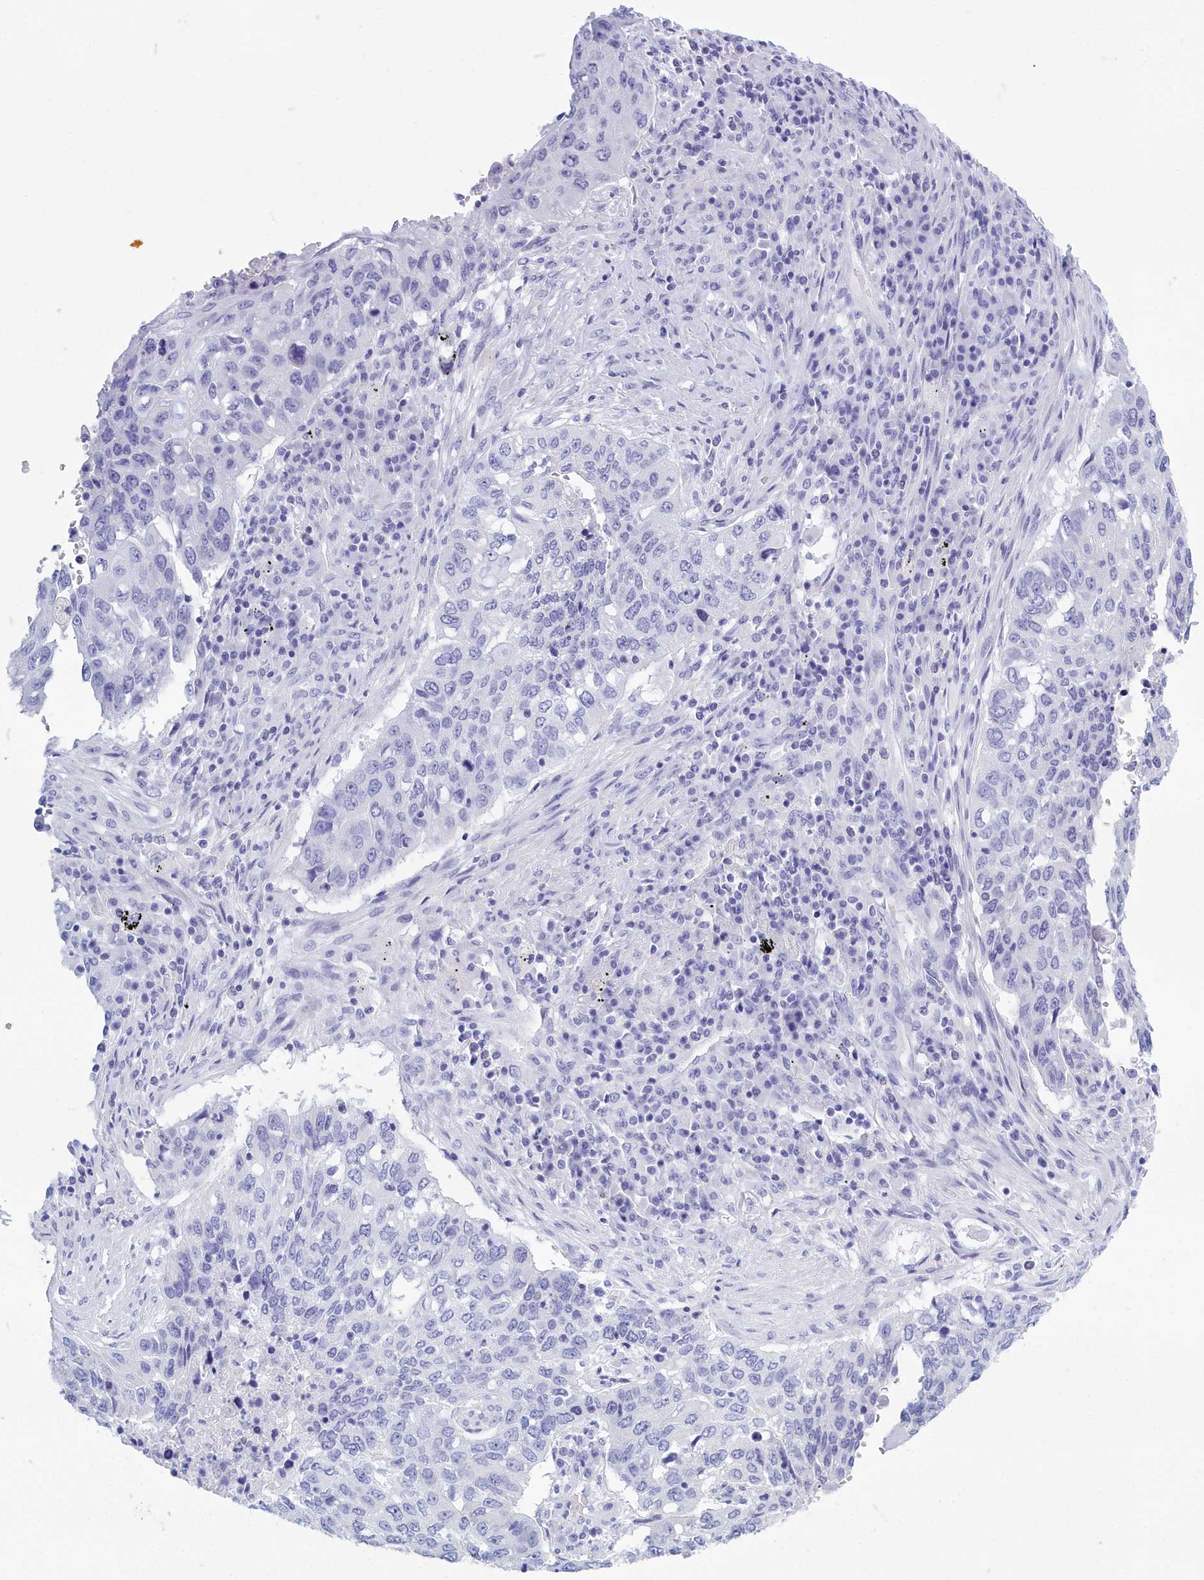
{"staining": {"intensity": "negative", "quantity": "none", "location": "none"}, "tissue": "lung cancer", "cell_type": "Tumor cells", "image_type": "cancer", "snomed": [{"axis": "morphology", "description": "Squamous cell carcinoma, NOS"}, {"axis": "topography", "description": "Lung"}], "caption": "Micrograph shows no protein positivity in tumor cells of squamous cell carcinoma (lung) tissue.", "gene": "TMEM97", "patient": {"sex": "female", "age": 63}}